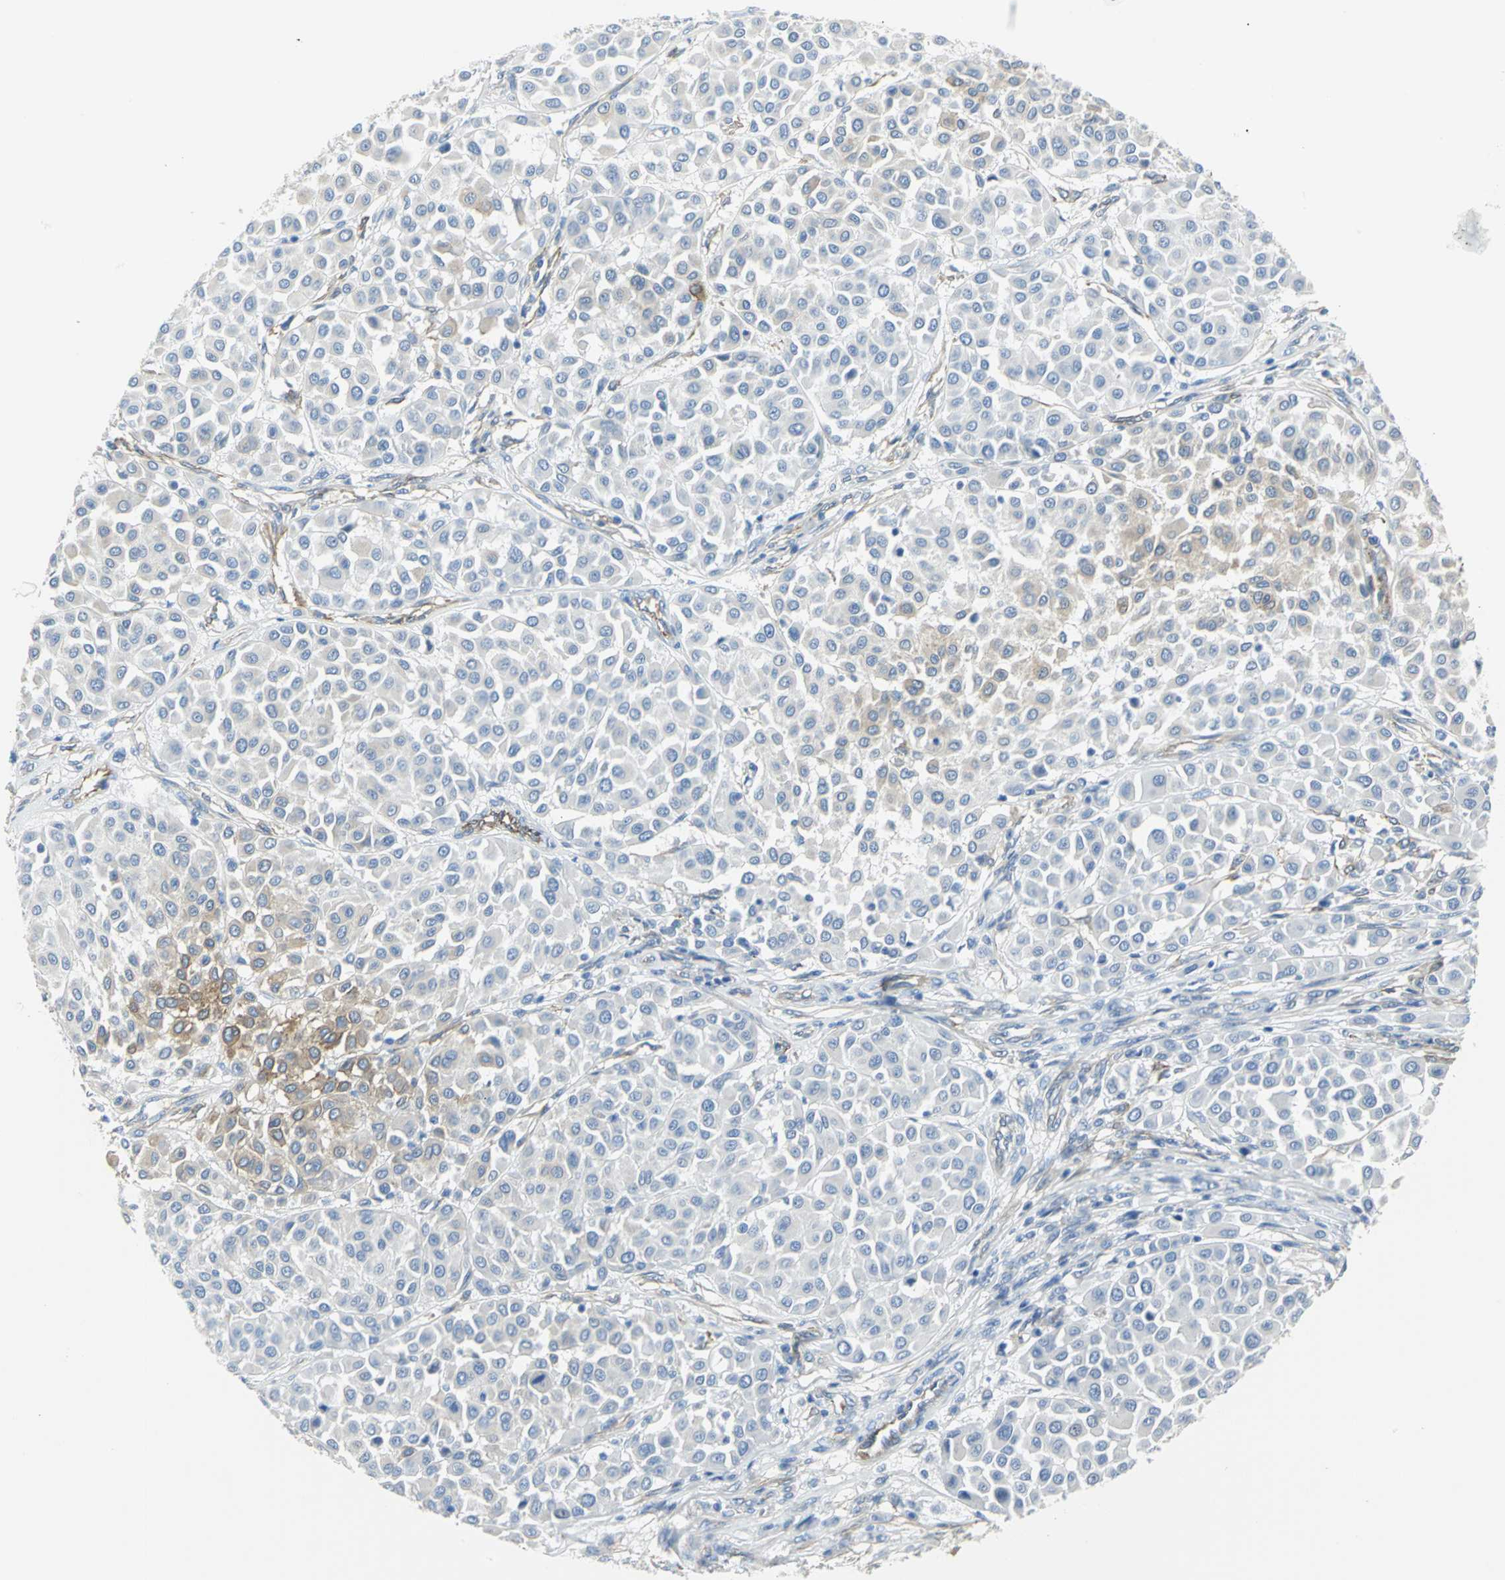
{"staining": {"intensity": "moderate", "quantity": "<25%", "location": "cytoplasmic/membranous"}, "tissue": "melanoma", "cell_type": "Tumor cells", "image_type": "cancer", "snomed": [{"axis": "morphology", "description": "Malignant melanoma, Metastatic site"}, {"axis": "topography", "description": "Soft tissue"}], "caption": "Immunohistochemical staining of malignant melanoma (metastatic site) reveals low levels of moderate cytoplasmic/membranous positivity in about <25% of tumor cells.", "gene": "FLNB", "patient": {"sex": "male", "age": 41}}